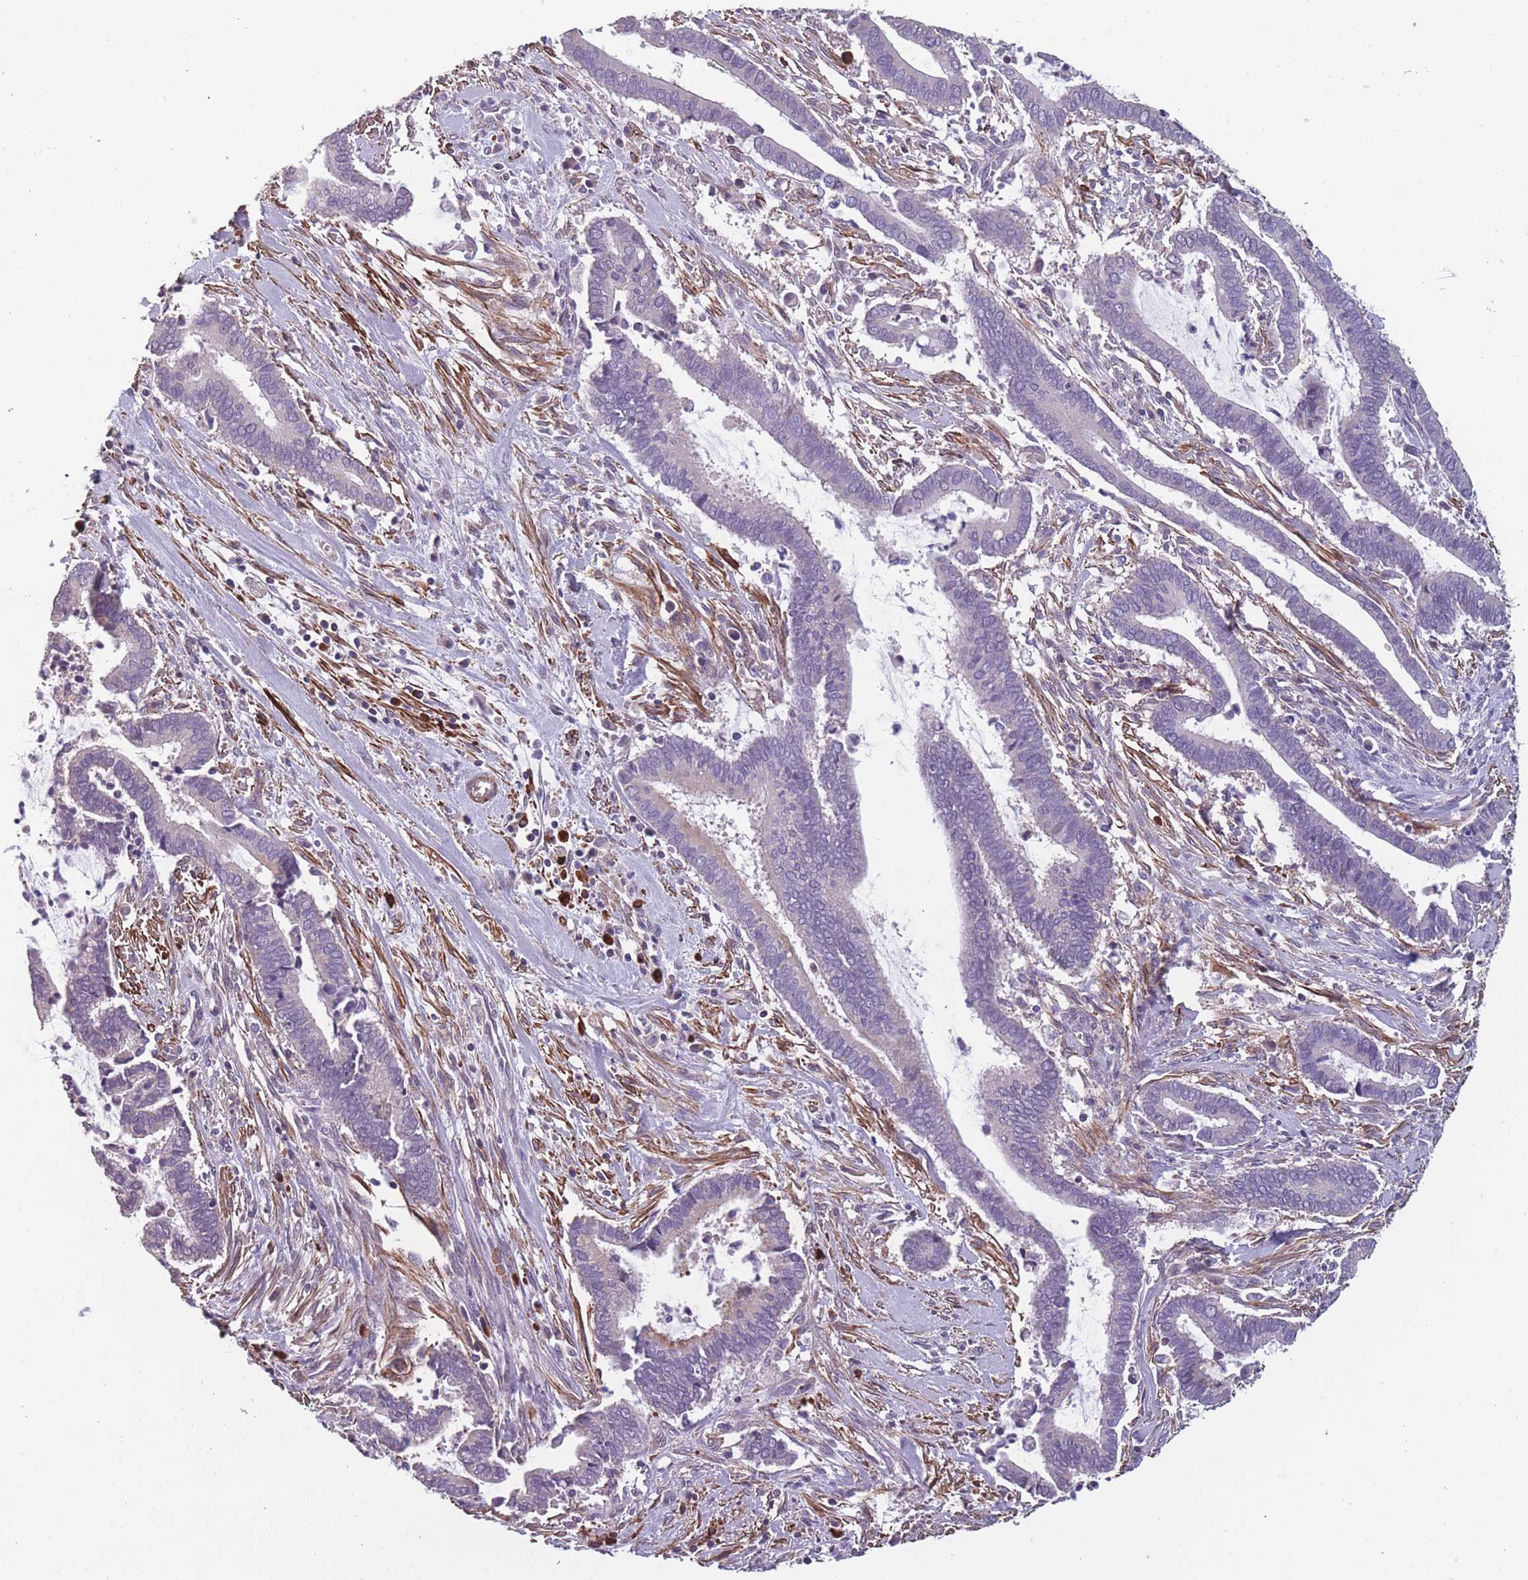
{"staining": {"intensity": "negative", "quantity": "none", "location": "none"}, "tissue": "cervical cancer", "cell_type": "Tumor cells", "image_type": "cancer", "snomed": [{"axis": "morphology", "description": "Adenocarcinoma, NOS"}, {"axis": "topography", "description": "Cervix"}], "caption": "The histopathology image reveals no staining of tumor cells in adenocarcinoma (cervical).", "gene": "TOMM40L", "patient": {"sex": "female", "age": 44}}